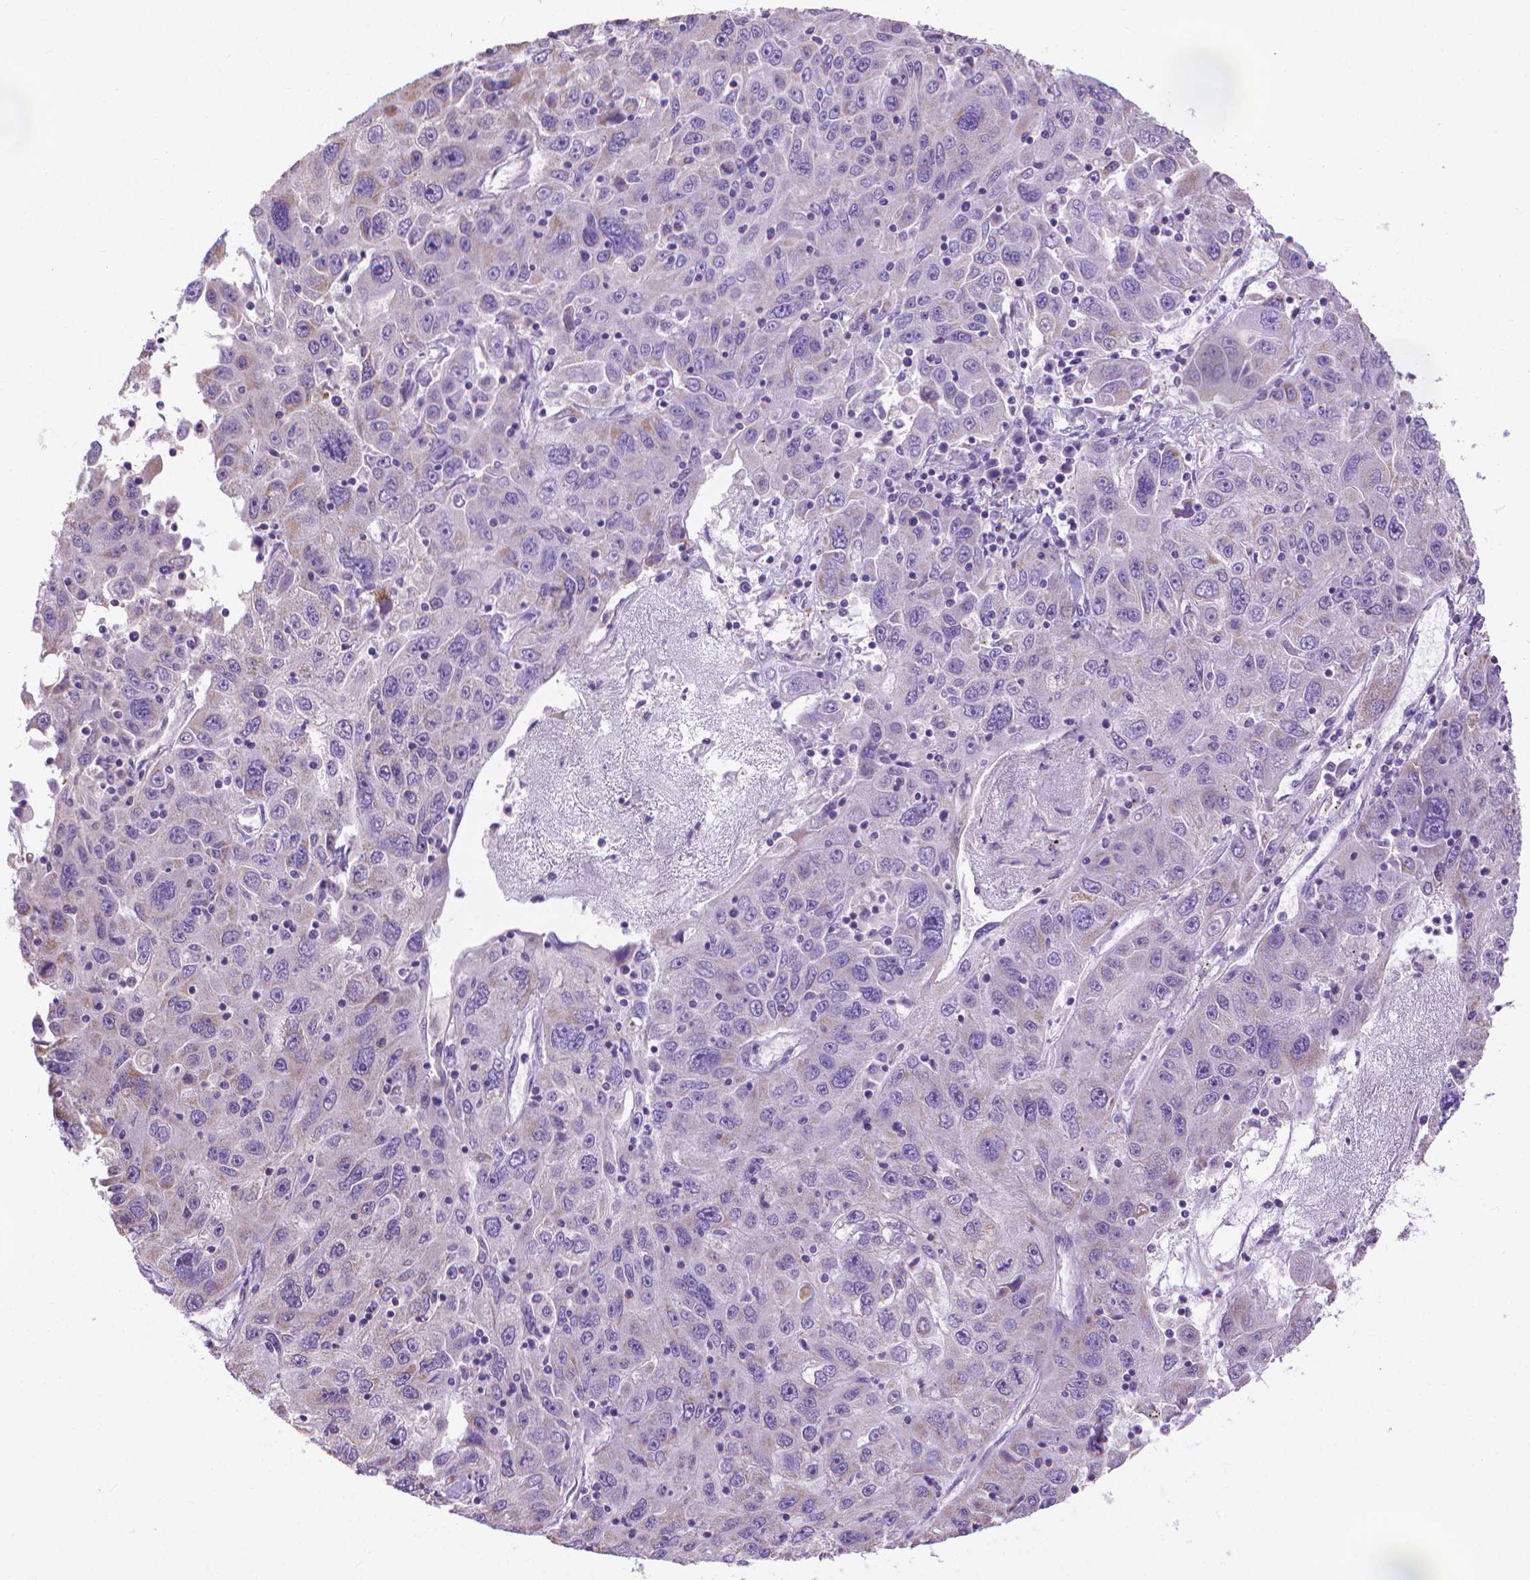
{"staining": {"intensity": "negative", "quantity": "none", "location": "none"}, "tissue": "stomach cancer", "cell_type": "Tumor cells", "image_type": "cancer", "snomed": [{"axis": "morphology", "description": "Adenocarcinoma, NOS"}, {"axis": "topography", "description": "Stomach"}], "caption": "Tumor cells are negative for brown protein staining in stomach adenocarcinoma.", "gene": "SYN1", "patient": {"sex": "male", "age": 56}}